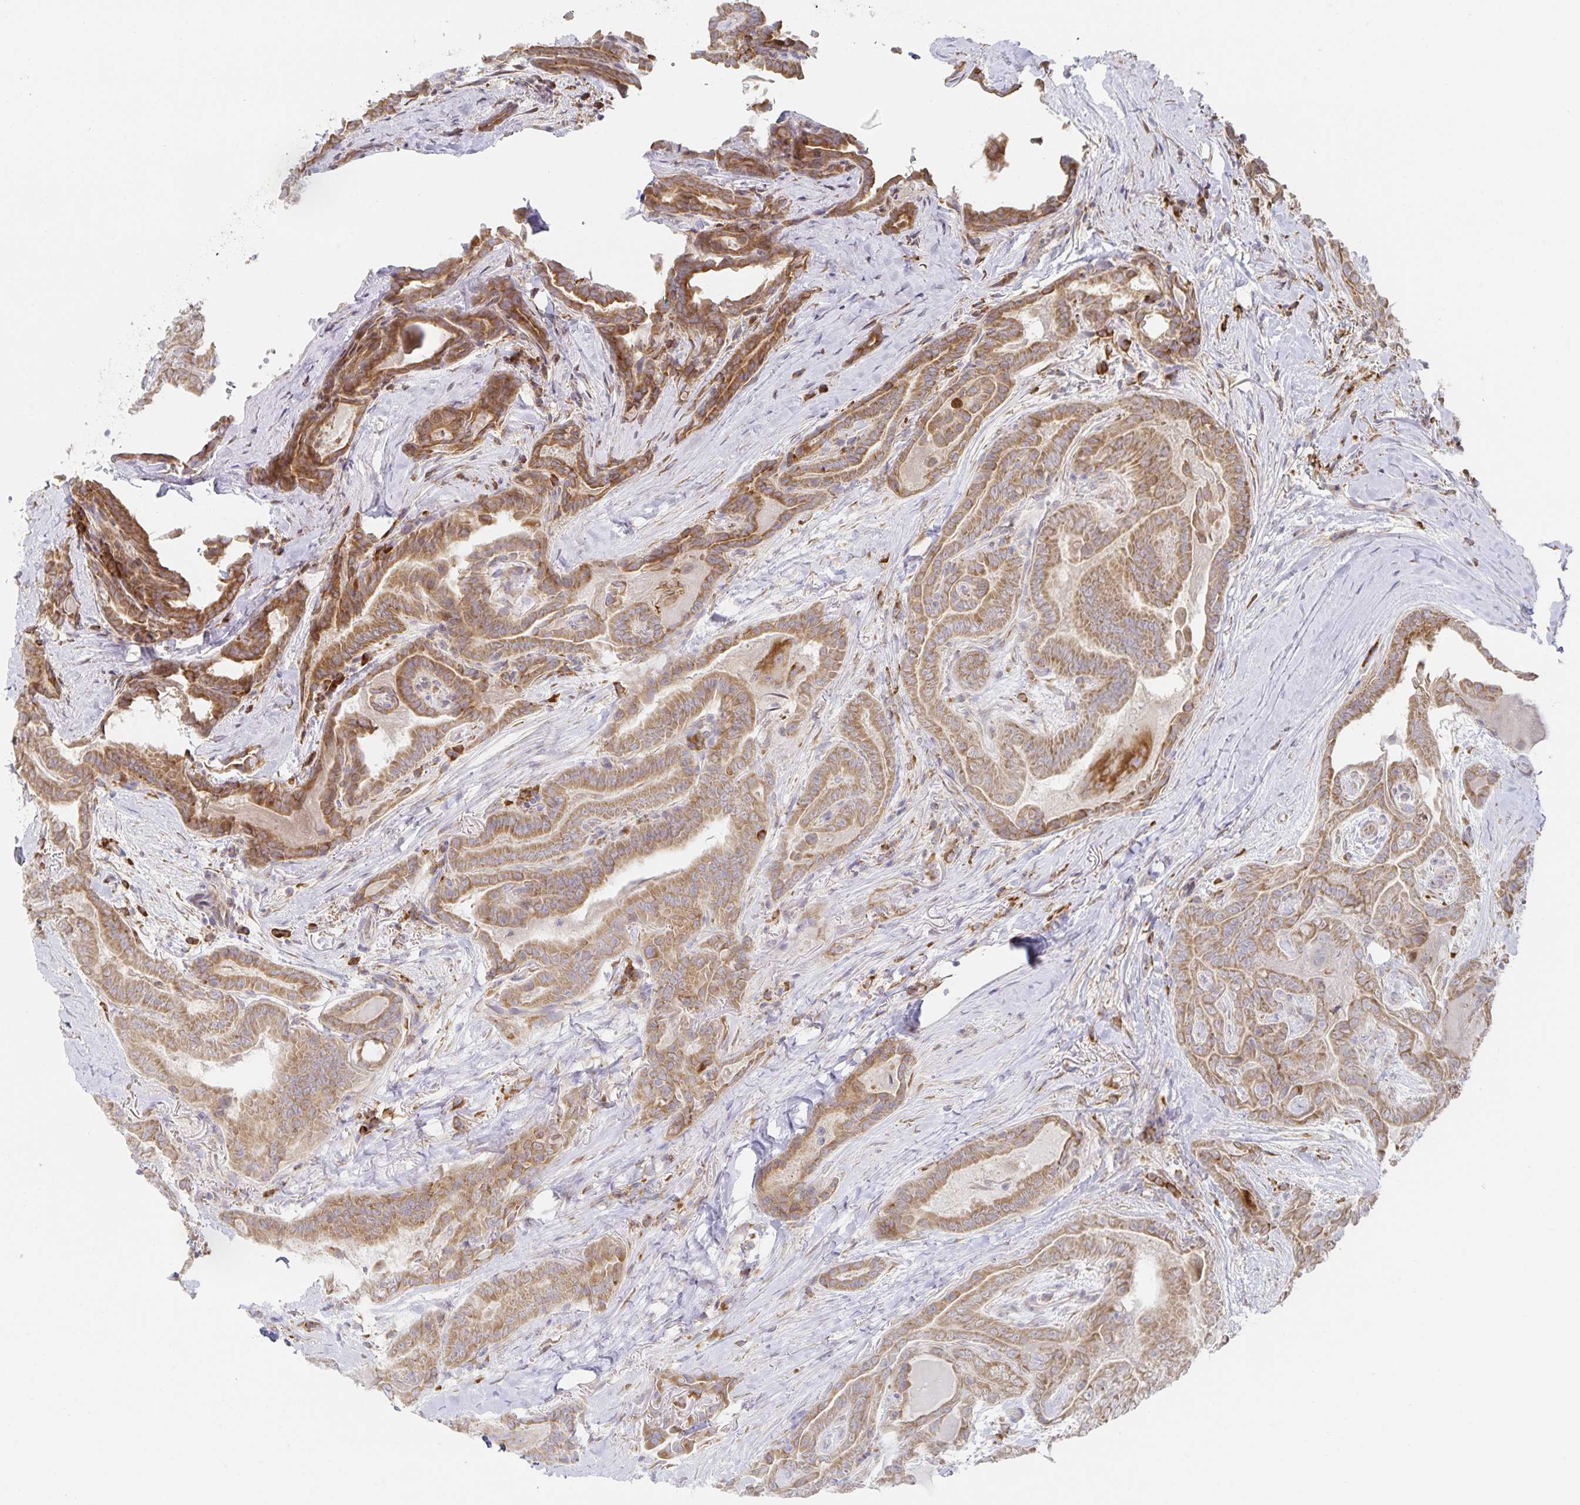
{"staining": {"intensity": "moderate", "quantity": ">75%", "location": "cytoplasmic/membranous"}, "tissue": "thyroid cancer", "cell_type": "Tumor cells", "image_type": "cancer", "snomed": [{"axis": "morphology", "description": "Papillary adenocarcinoma, NOS"}, {"axis": "topography", "description": "Thyroid gland"}], "caption": "Moderate cytoplasmic/membranous expression for a protein is seen in approximately >75% of tumor cells of thyroid cancer (papillary adenocarcinoma) using immunohistochemistry.", "gene": "NOMO1", "patient": {"sex": "female", "age": 61}}